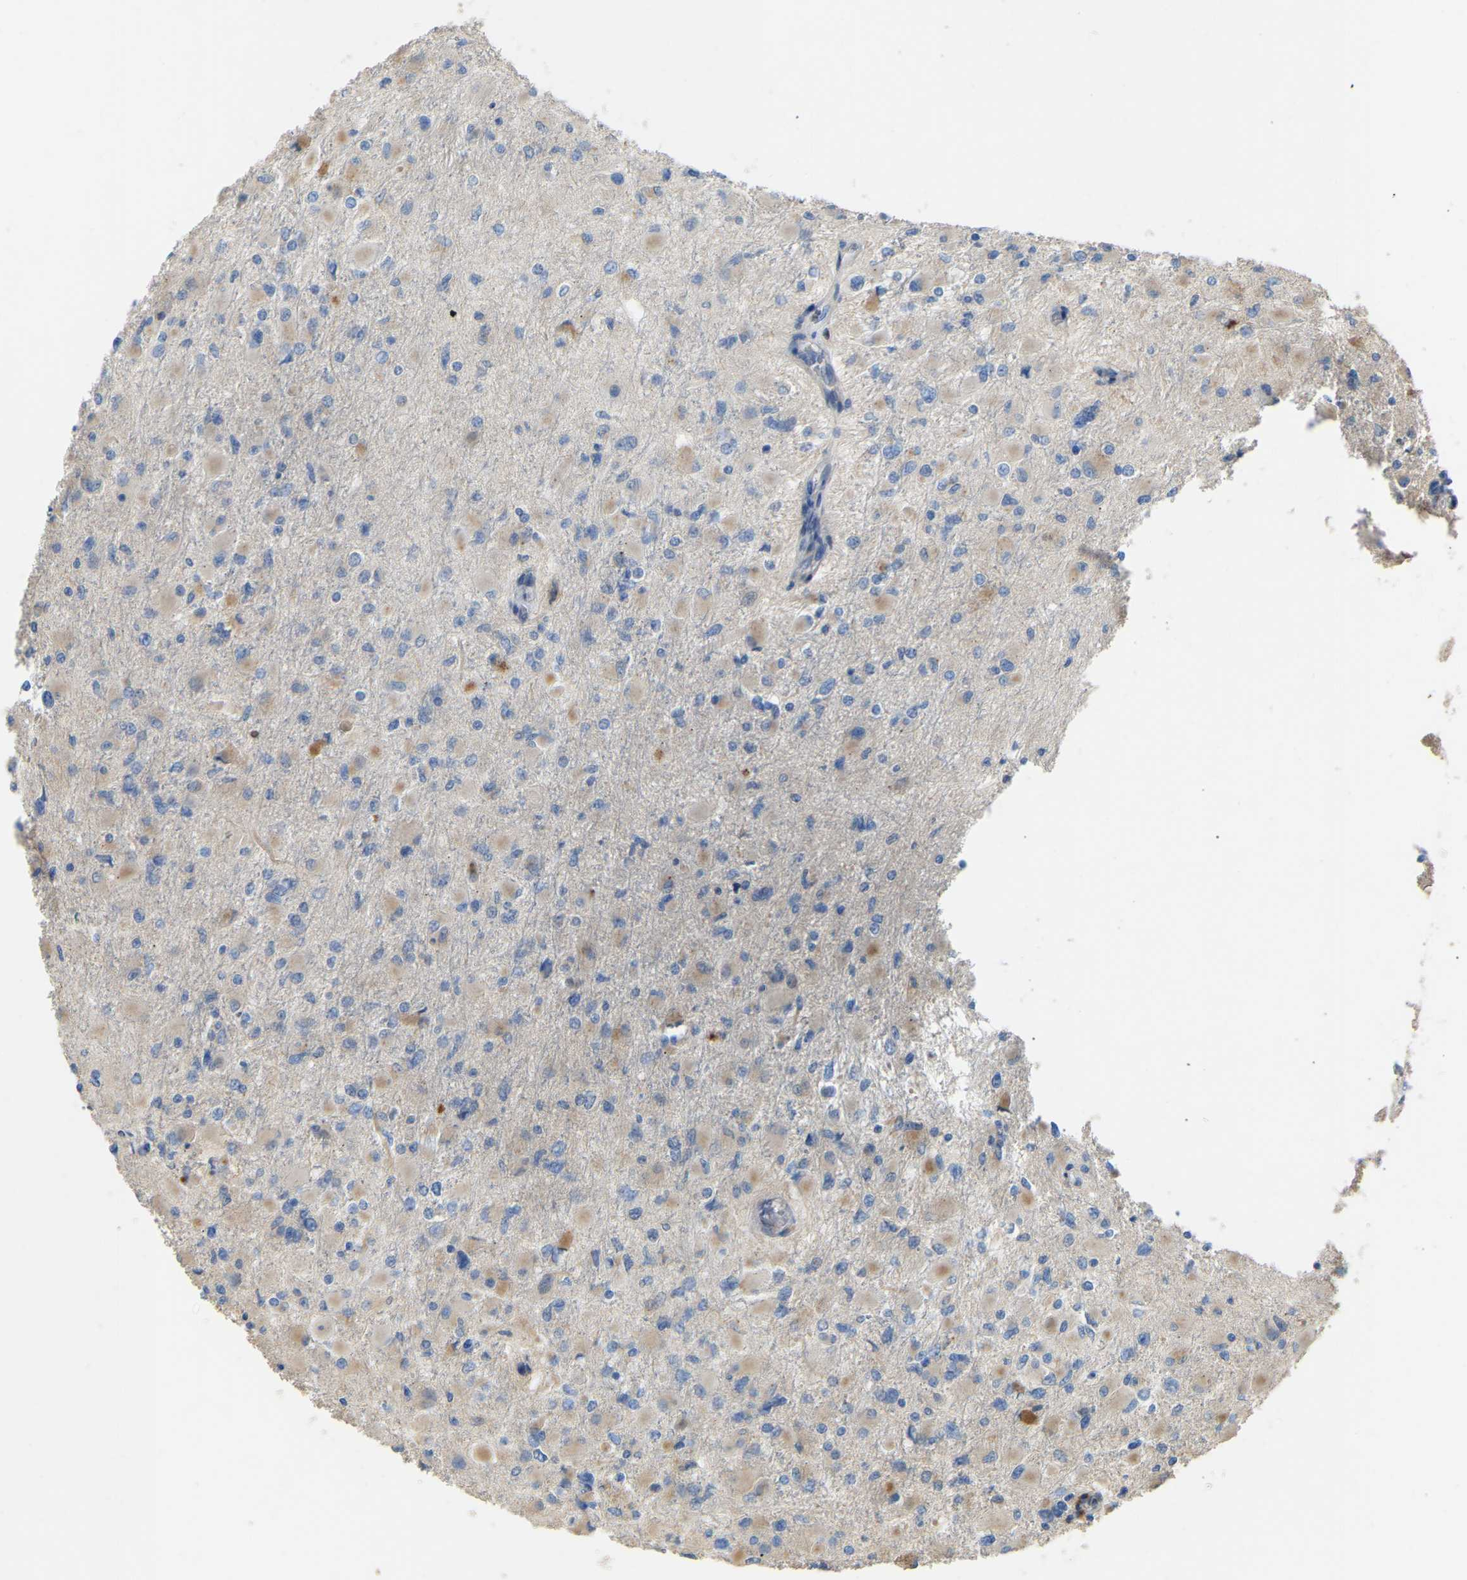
{"staining": {"intensity": "negative", "quantity": "none", "location": "none"}, "tissue": "glioma", "cell_type": "Tumor cells", "image_type": "cancer", "snomed": [{"axis": "morphology", "description": "Glioma, malignant, High grade"}, {"axis": "topography", "description": "Cerebral cortex"}], "caption": "IHC histopathology image of human malignant glioma (high-grade) stained for a protein (brown), which reveals no expression in tumor cells.", "gene": "RGP1", "patient": {"sex": "female", "age": 36}}